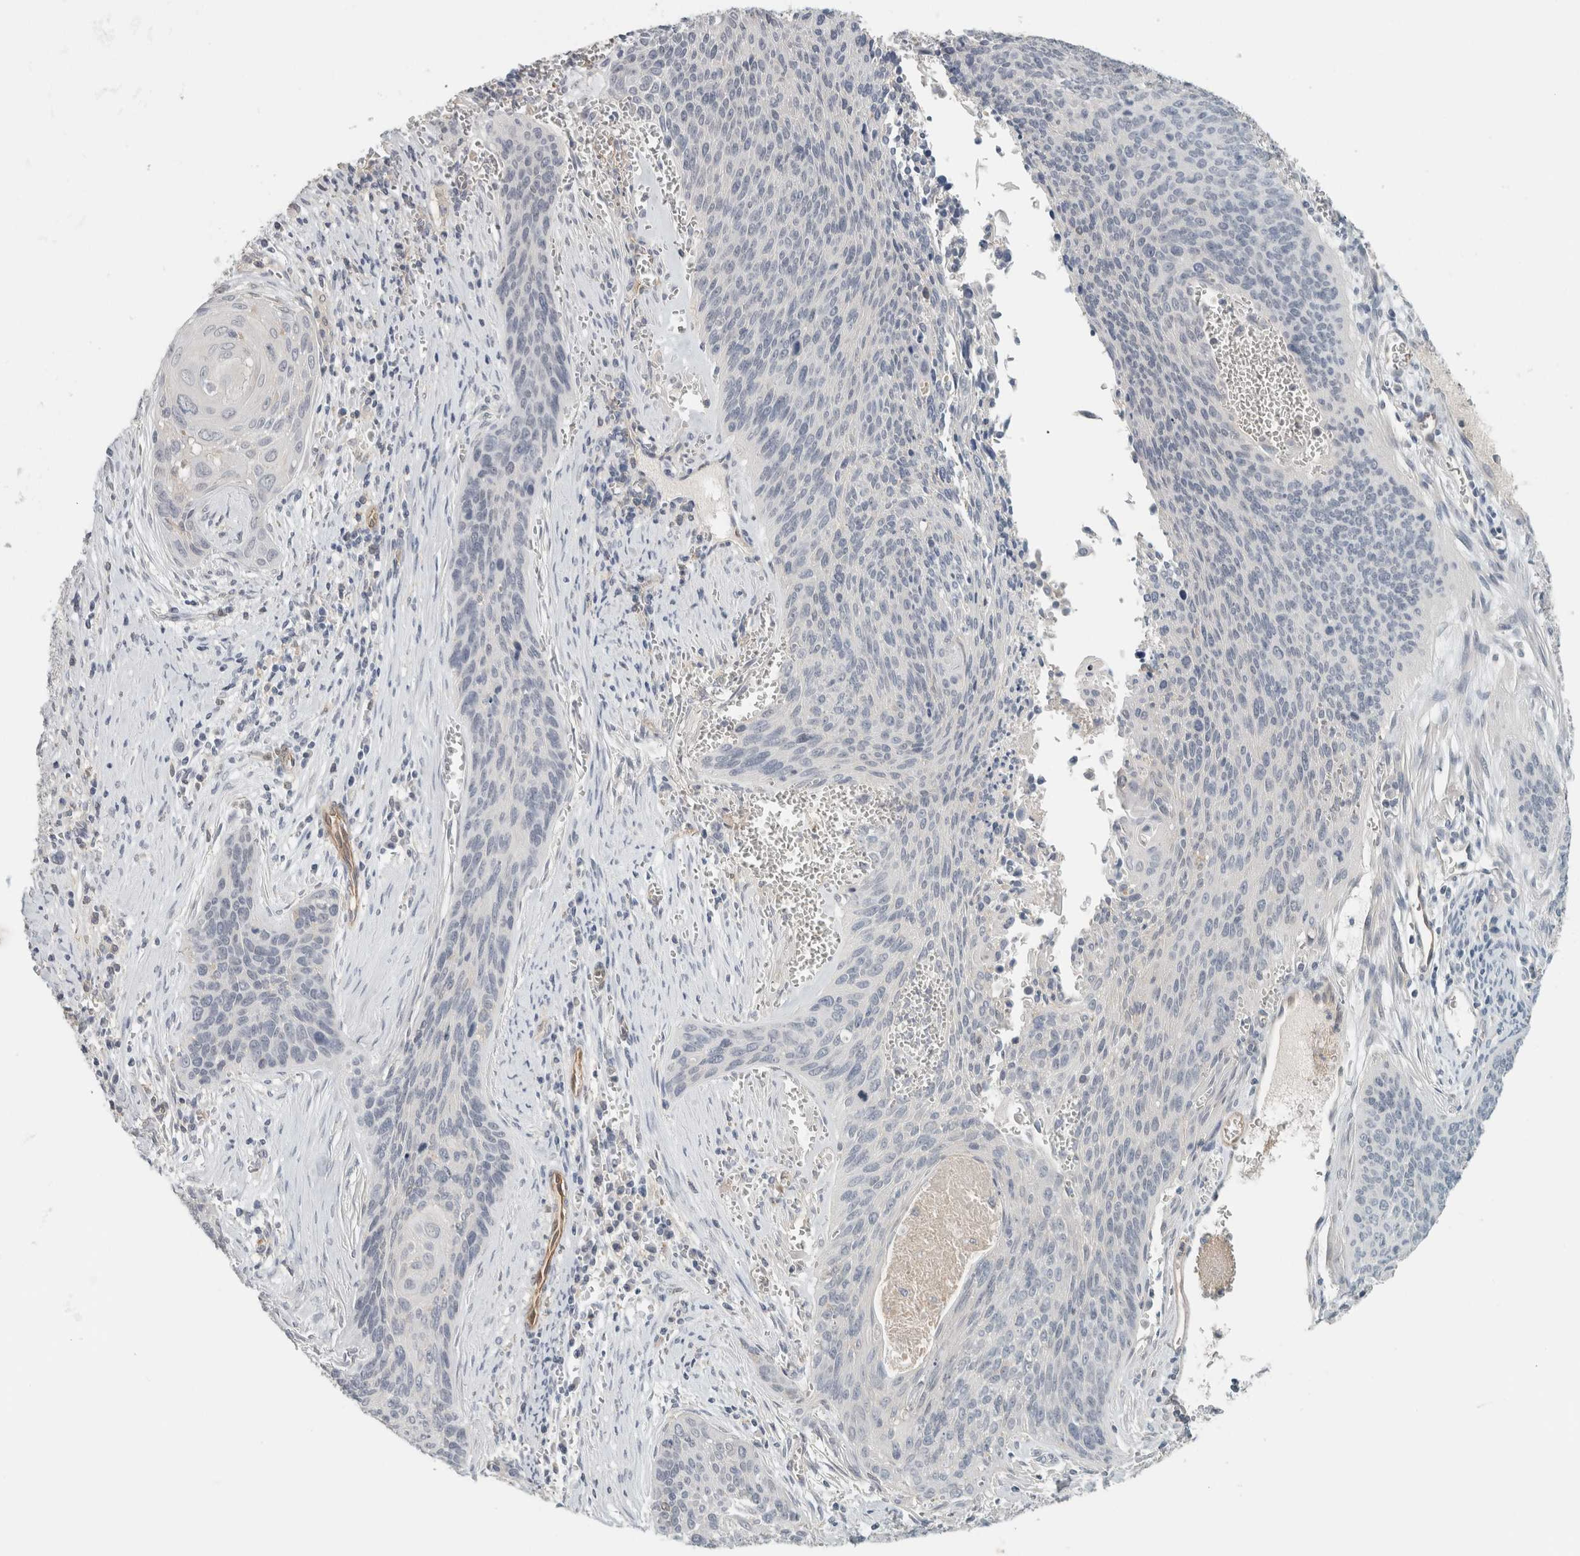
{"staining": {"intensity": "negative", "quantity": "none", "location": "none"}, "tissue": "cervical cancer", "cell_type": "Tumor cells", "image_type": "cancer", "snomed": [{"axis": "morphology", "description": "Squamous cell carcinoma, NOS"}, {"axis": "topography", "description": "Cervix"}], "caption": "DAB immunohistochemical staining of human squamous cell carcinoma (cervical) reveals no significant staining in tumor cells.", "gene": "SCIN", "patient": {"sex": "female", "age": 55}}